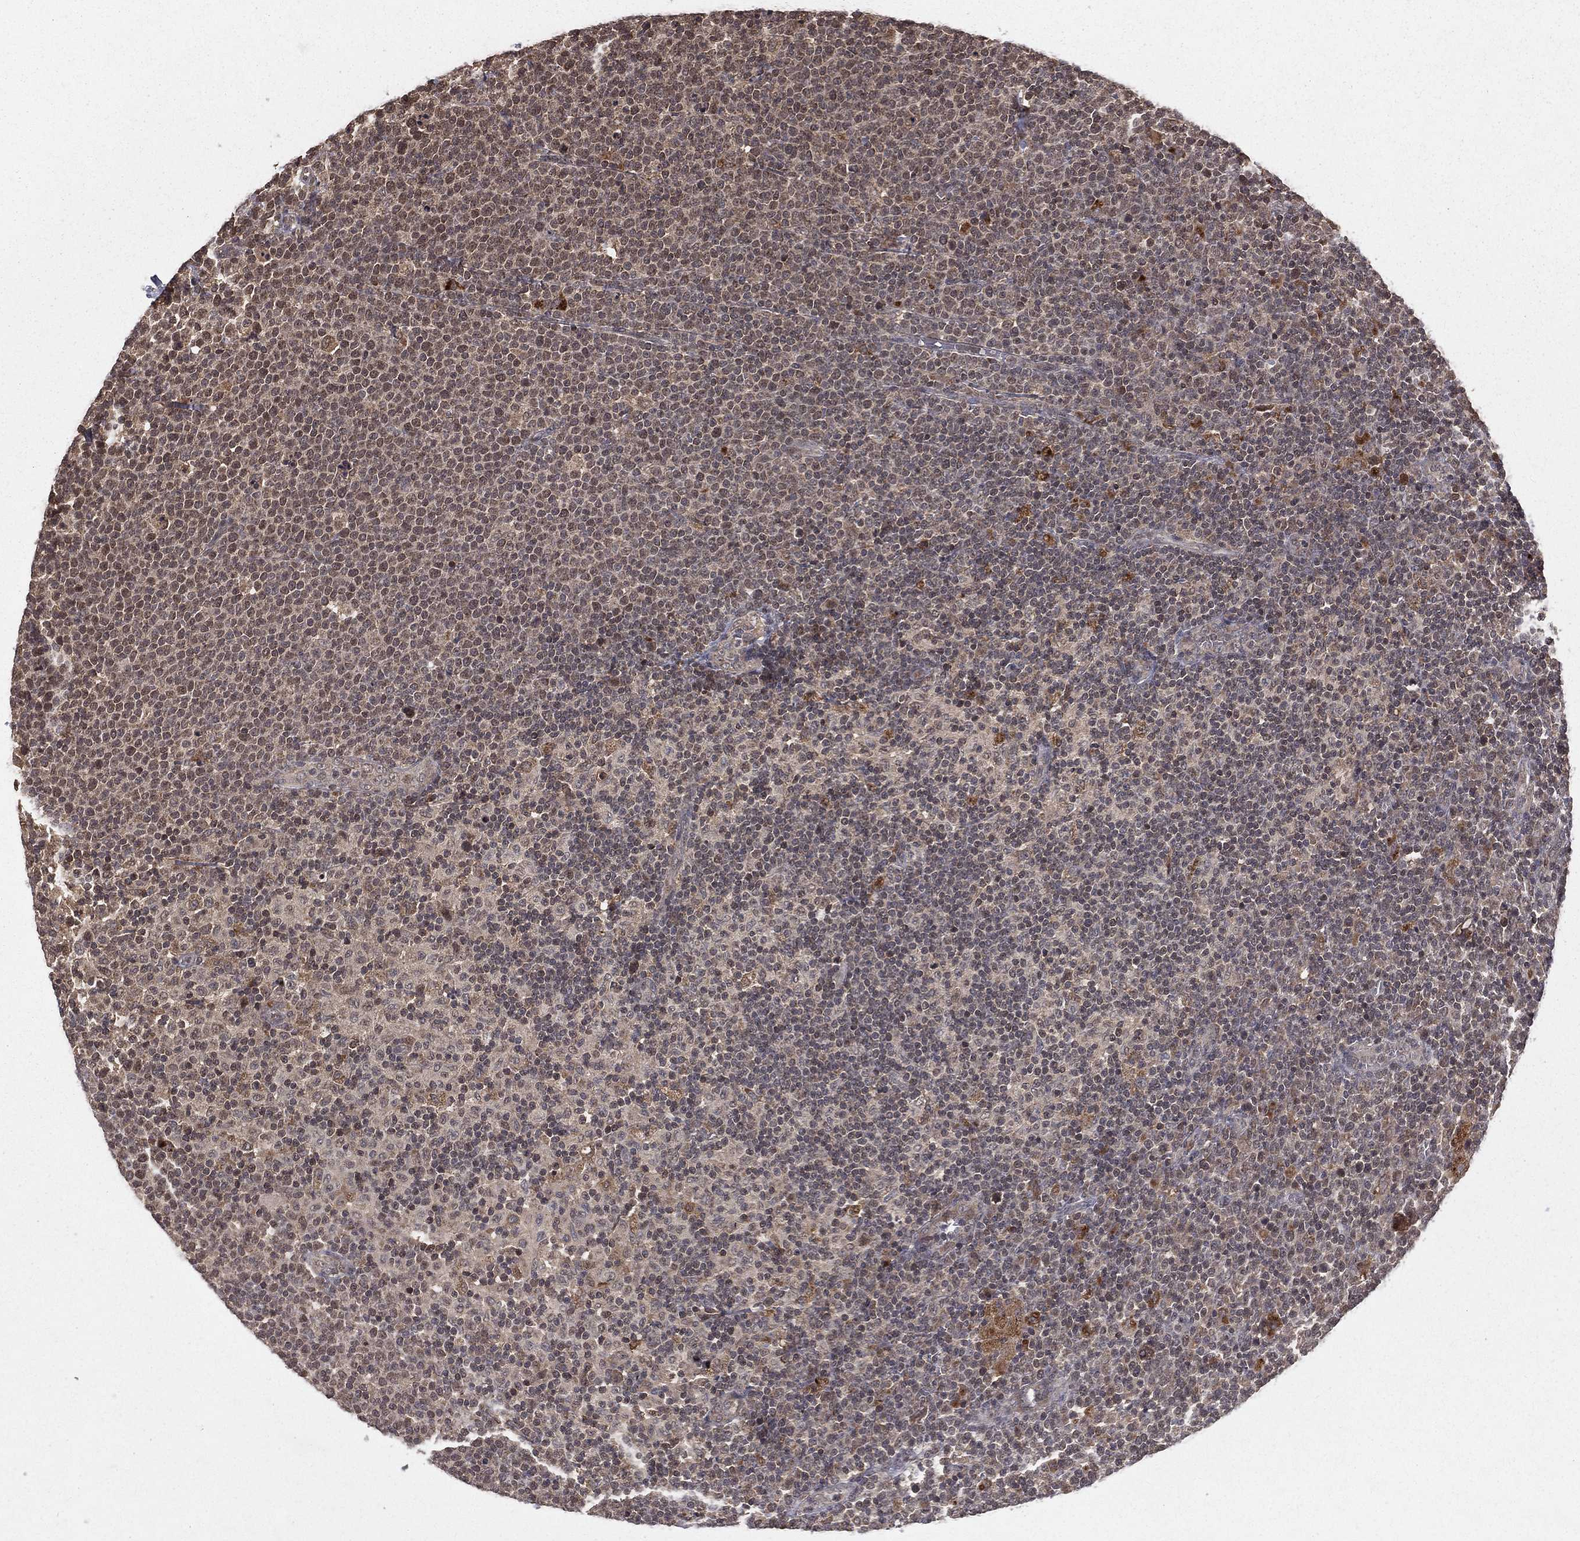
{"staining": {"intensity": "negative", "quantity": "none", "location": "none"}, "tissue": "lymphoma", "cell_type": "Tumor cells", "image_type": "cancer", "snomed": [{"axis": "morphology", "description": "Malignant lymphoma, non-Hodgkin's type, High grade"}, {"axis": "topography", "description": "Lymph node"}], "caption": "The photomicrograph exhibits no staining of tumor cells in lymphoma. (Brightfield microscopy of DAB immunohistochemistry (IHC) at high magnification).", "gene": "ZDHHC15", "patient": {"sex": "male", "age": 61}}